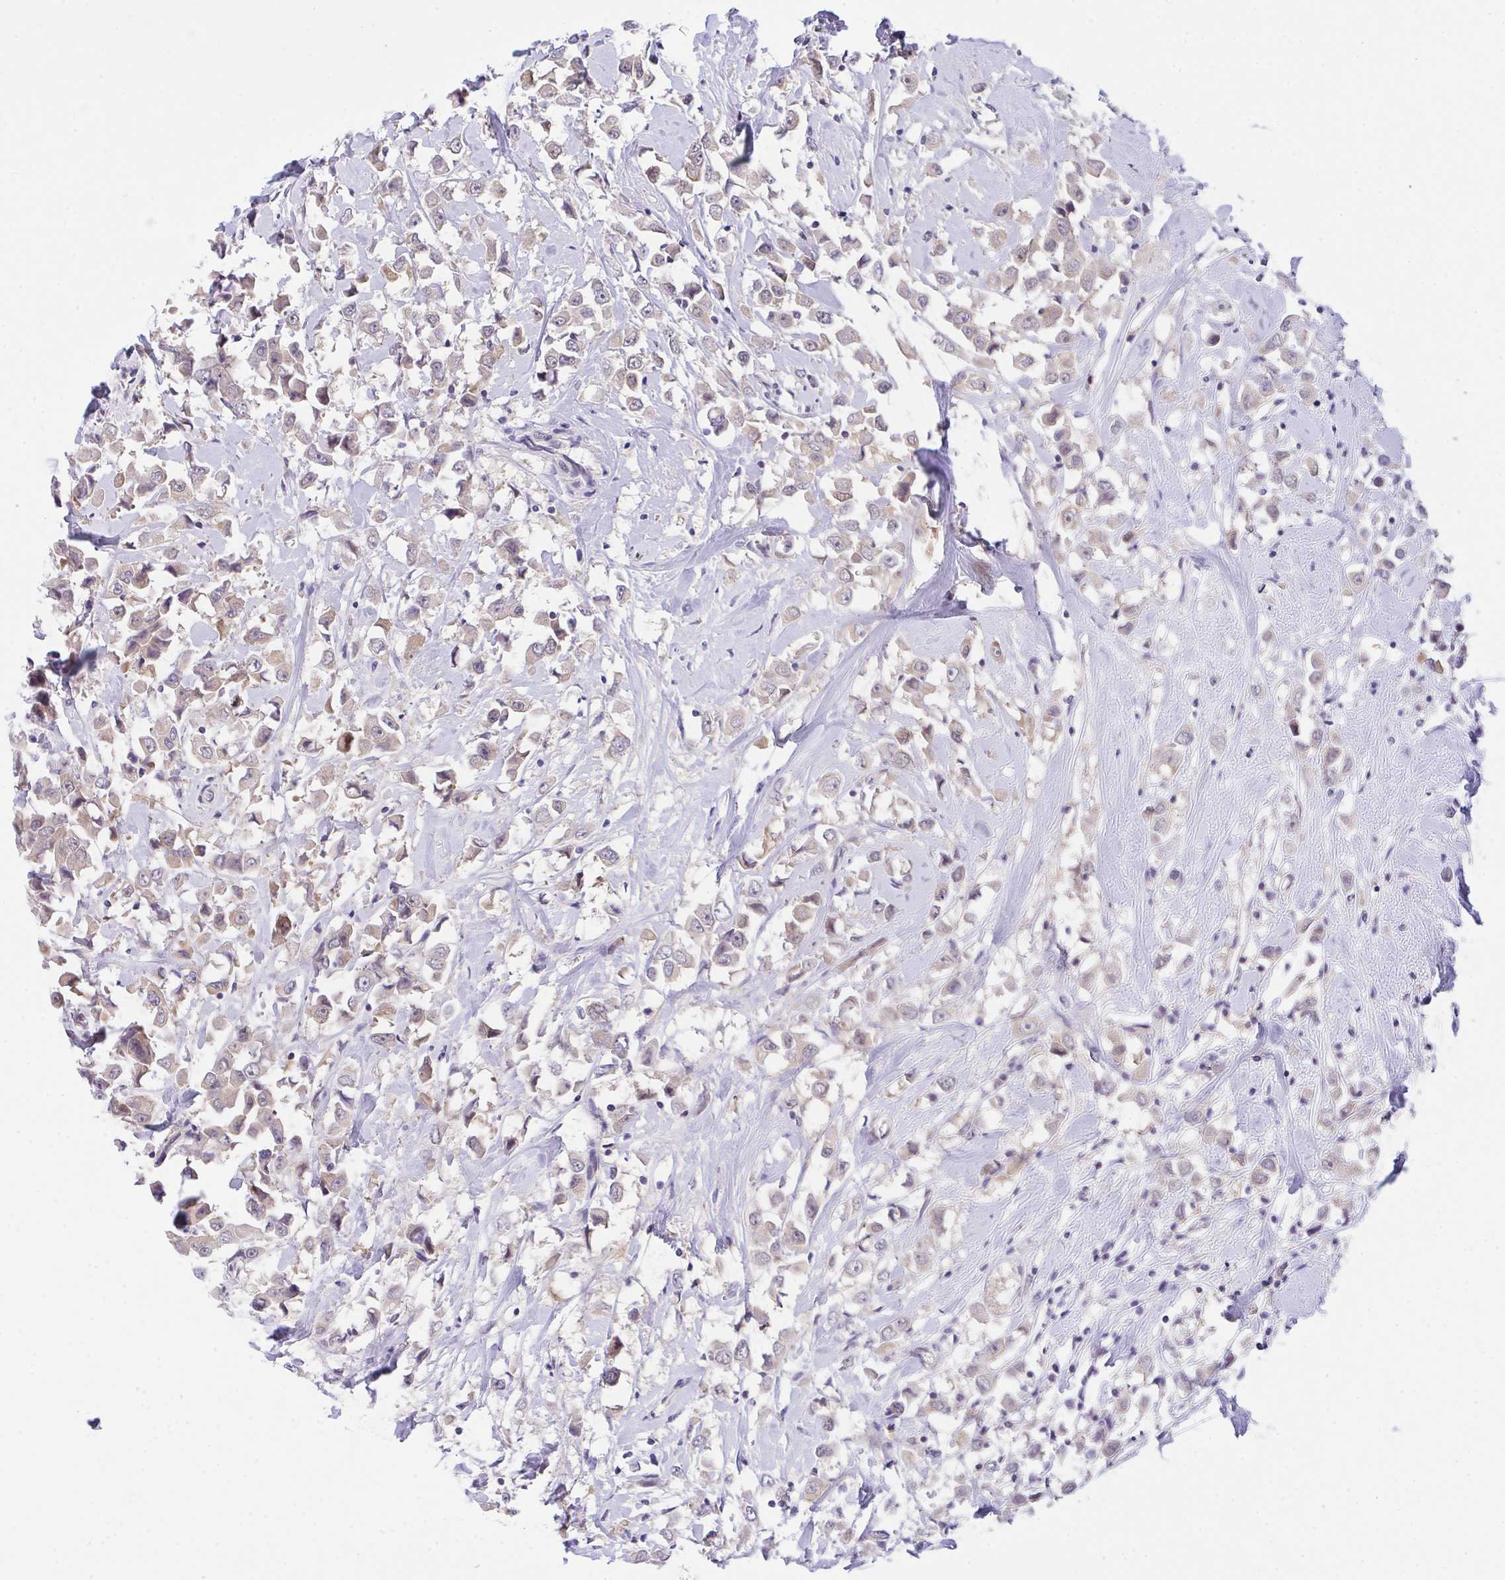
{"staining": {"intensity": "weak", "quantity": ">75%", "location": "cytoplasmic/membranous"}, "tissue": "breast cancer", "cell_type": "Tumor cells", "image_type": "cancer", "snomed": [{"axis": "morphology", "description": "Duct carcinoma"}, {"axis": "topography", "description": "Breast"}], "caption": "Immunohistochemical staining of breast cancer displays weak cytoplasmic/membranous protein positivity in approximately >75% of tumor cells. Nuclei are stained in blue.", "gene": "HOXD12", "patient": {"sex": "female", "age": 61}}